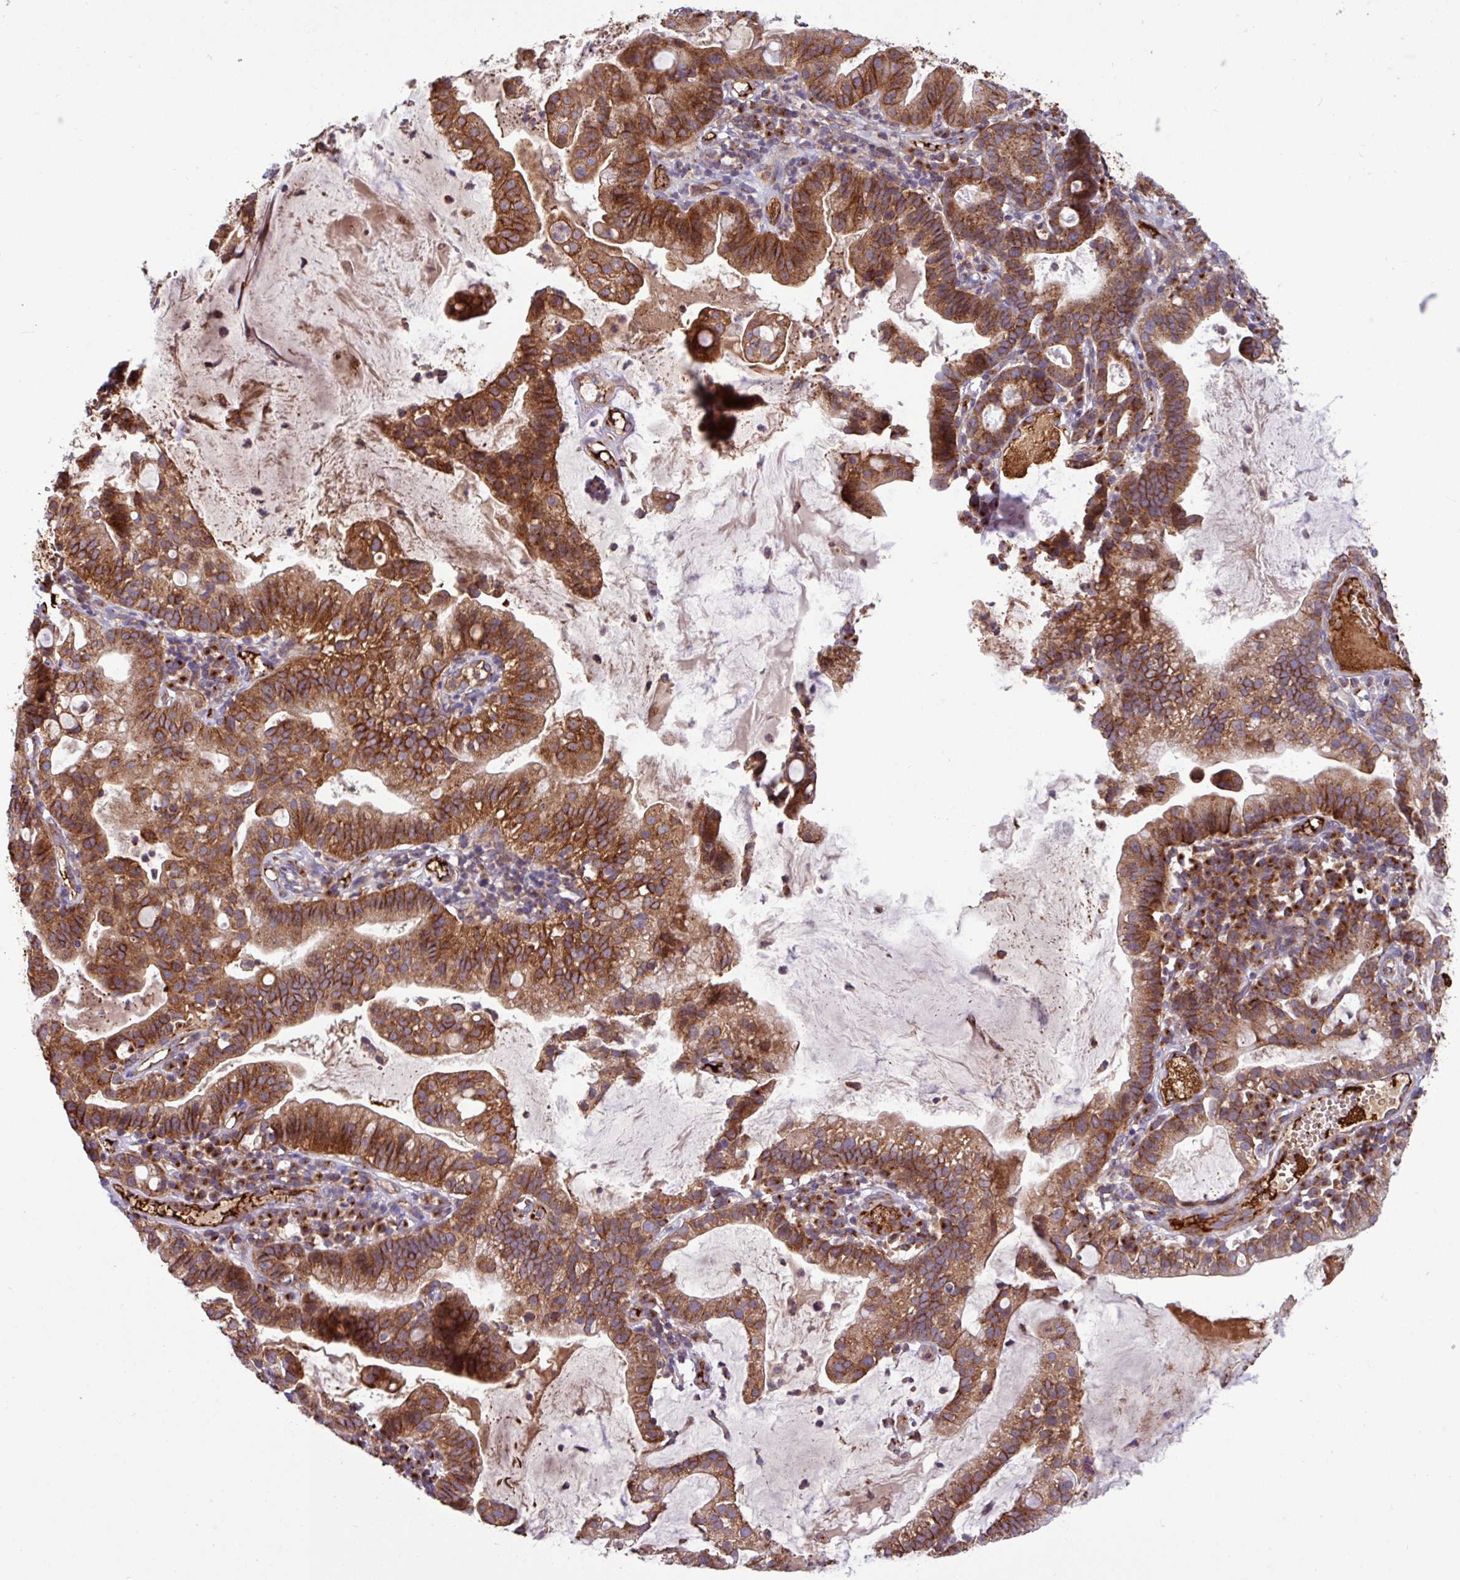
{"staining": {"intensity": "strong", "quantity": ">75%", "location": "cytoplasmic/membranous"}, "tissue": "cervical cancer", "cell_type": "Tumor cells", "image_type": "cancer", "snomed": [{"axis": "morphology", "description": "Adenocarcinoma, NOS"}, {"axis": "topography", "description": "Cervix"}], "caption": "Immunohistochemical staining of human adenocarcinoma (cervical) displays strong cytoplasmic/membranous protein staining in about >75% of tumor cells. The staining was performed using DAB to visualize the protein expression in brown, while the nuclei were stained in blue with hematoxylin (Magnification: 20x).", "gene": "LSM12", "patient": {"sex": "female", "age": 41}}